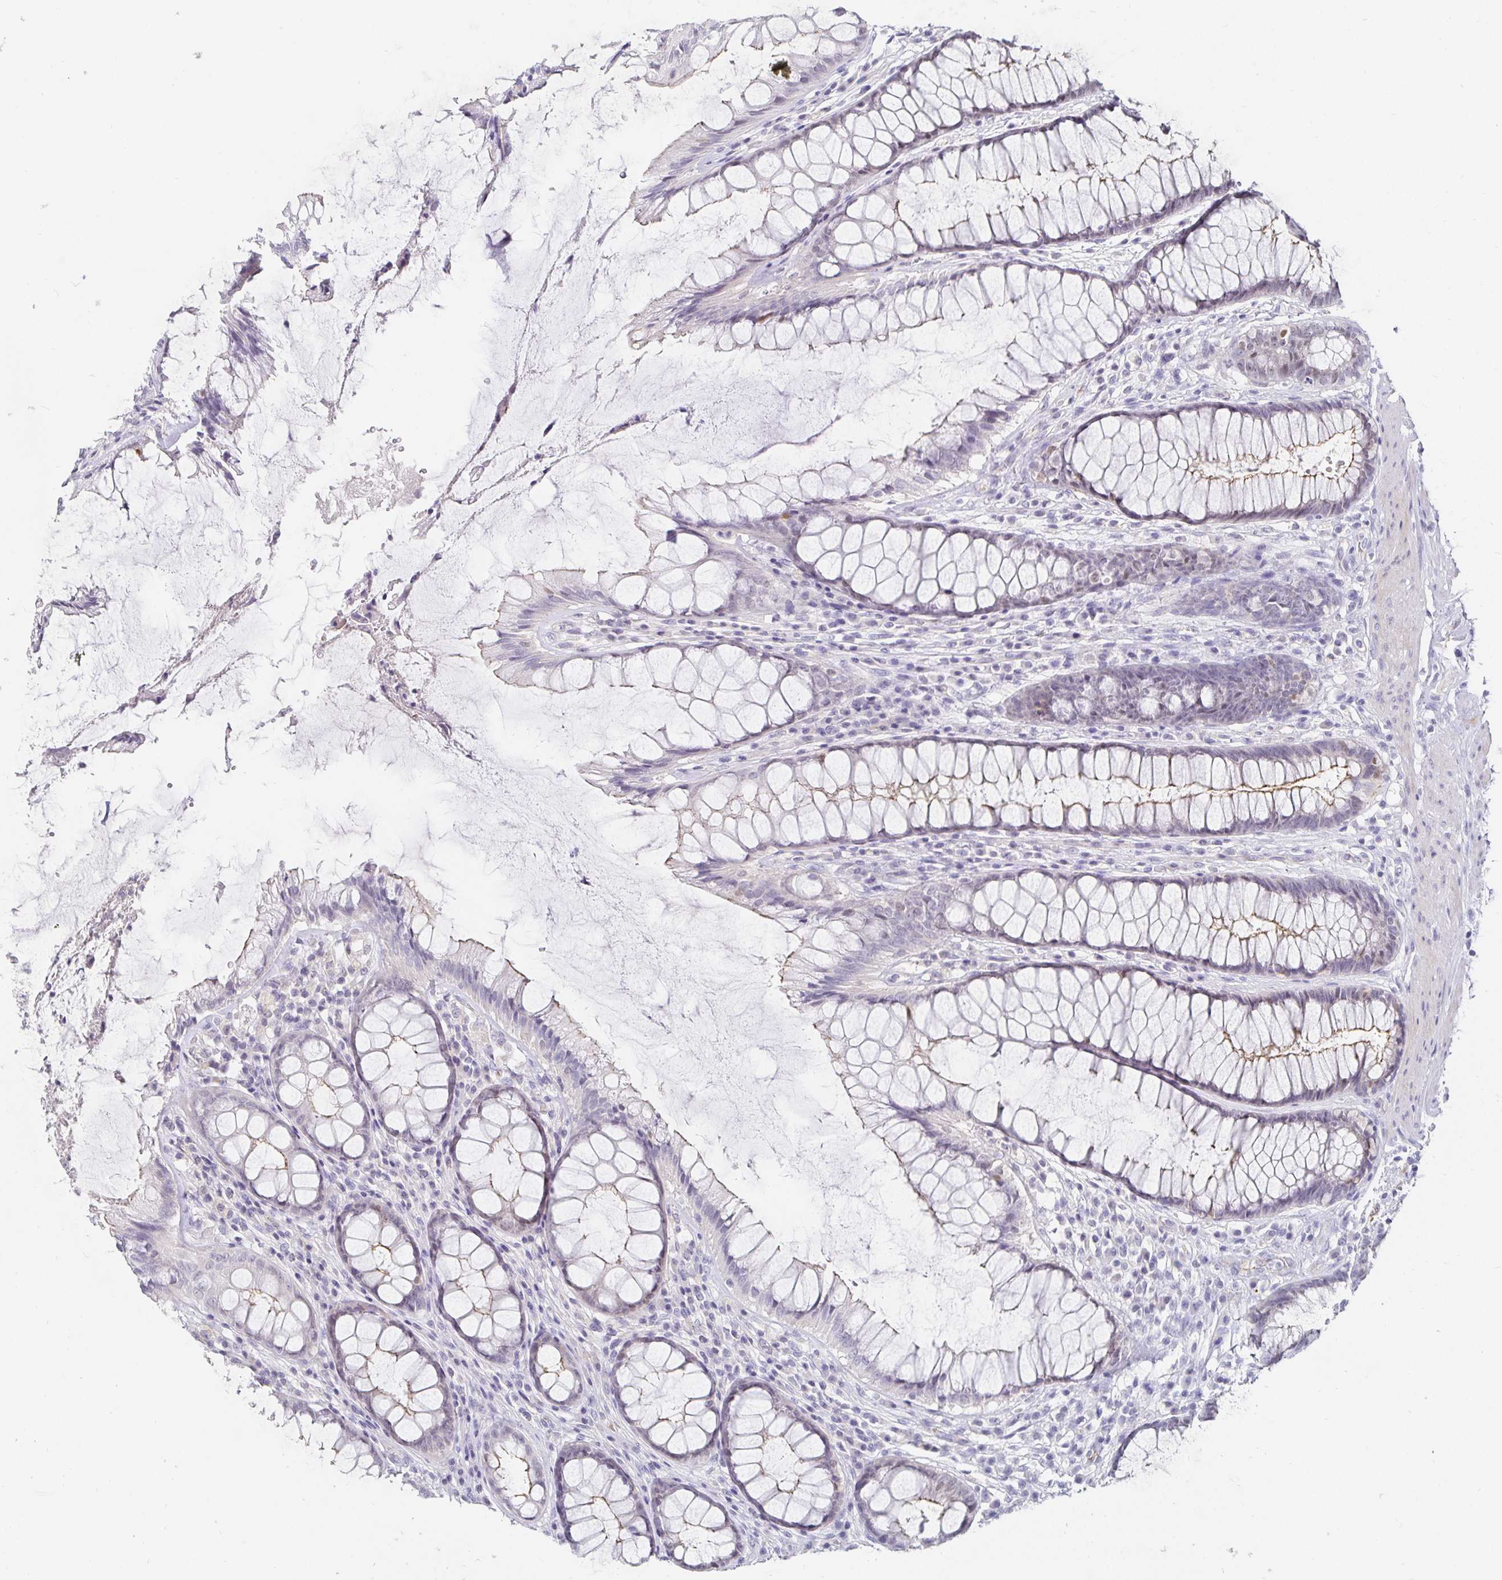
{"staining": {"intensity": "weak", "quantity": "<25%", "location": "cytoplasmic/membranous"}, "tissue": "rectum", "cell_type": "Glandular cells", "image_type": "normal", "snomed": [{"axis": "morphology", "description": "Normal tissue, NOS"}, {"axis": "topography", "description": "Rectum"}], "caption": "This is an IHC micrograph of unremarkable human rectum. There is no expression in glandular cells.", "gene": "PDX1", "patient": {"sex": "male", "age": 72}}